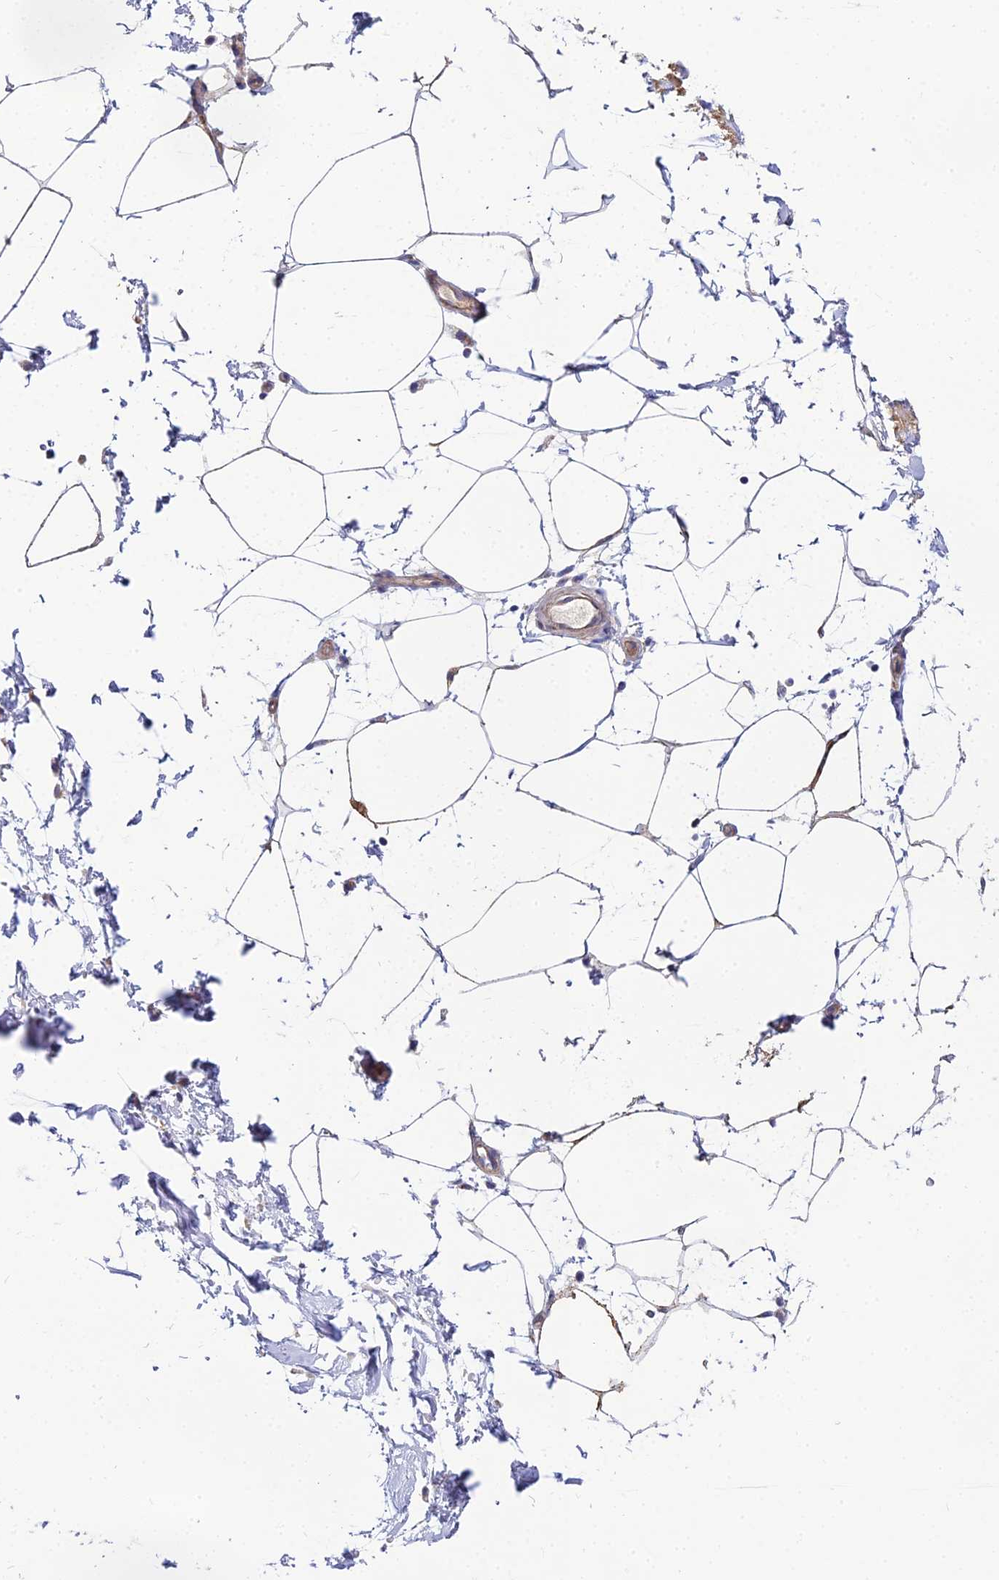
{"staining": {"intensity": "moderate", "quantity": "<25%", "location": "cytoplasmic/membranous"}, "tissue": "adipose tissue", "cell_type": "Adipocytes", "image_type": "normal", "snomed": [{"axis": "morphology", "description": "Normal tissue, NOS"}, {"axis": "topography", "description": "Soft tissue"}, {"axis": "topography", "description": "Adipose tissue"}, {"axis": "topography", "description": "Vascular tissue"}, {"axis": "topography", "description": "Peripheral nerve tissue"}], "caption": "Protein expression by immunohistochemistry (IHC) demonstrates moderate cytoplasmic/membranous positivity in about <25% of adipocytes in benign adipose tissue. The staining is performed using DAB brown chromogen to label protein expression. The nuclei are counter-stained blue using hematoxylin.", "gene": "ACOT1", "patient": {"sex": "male", "age": 74}}